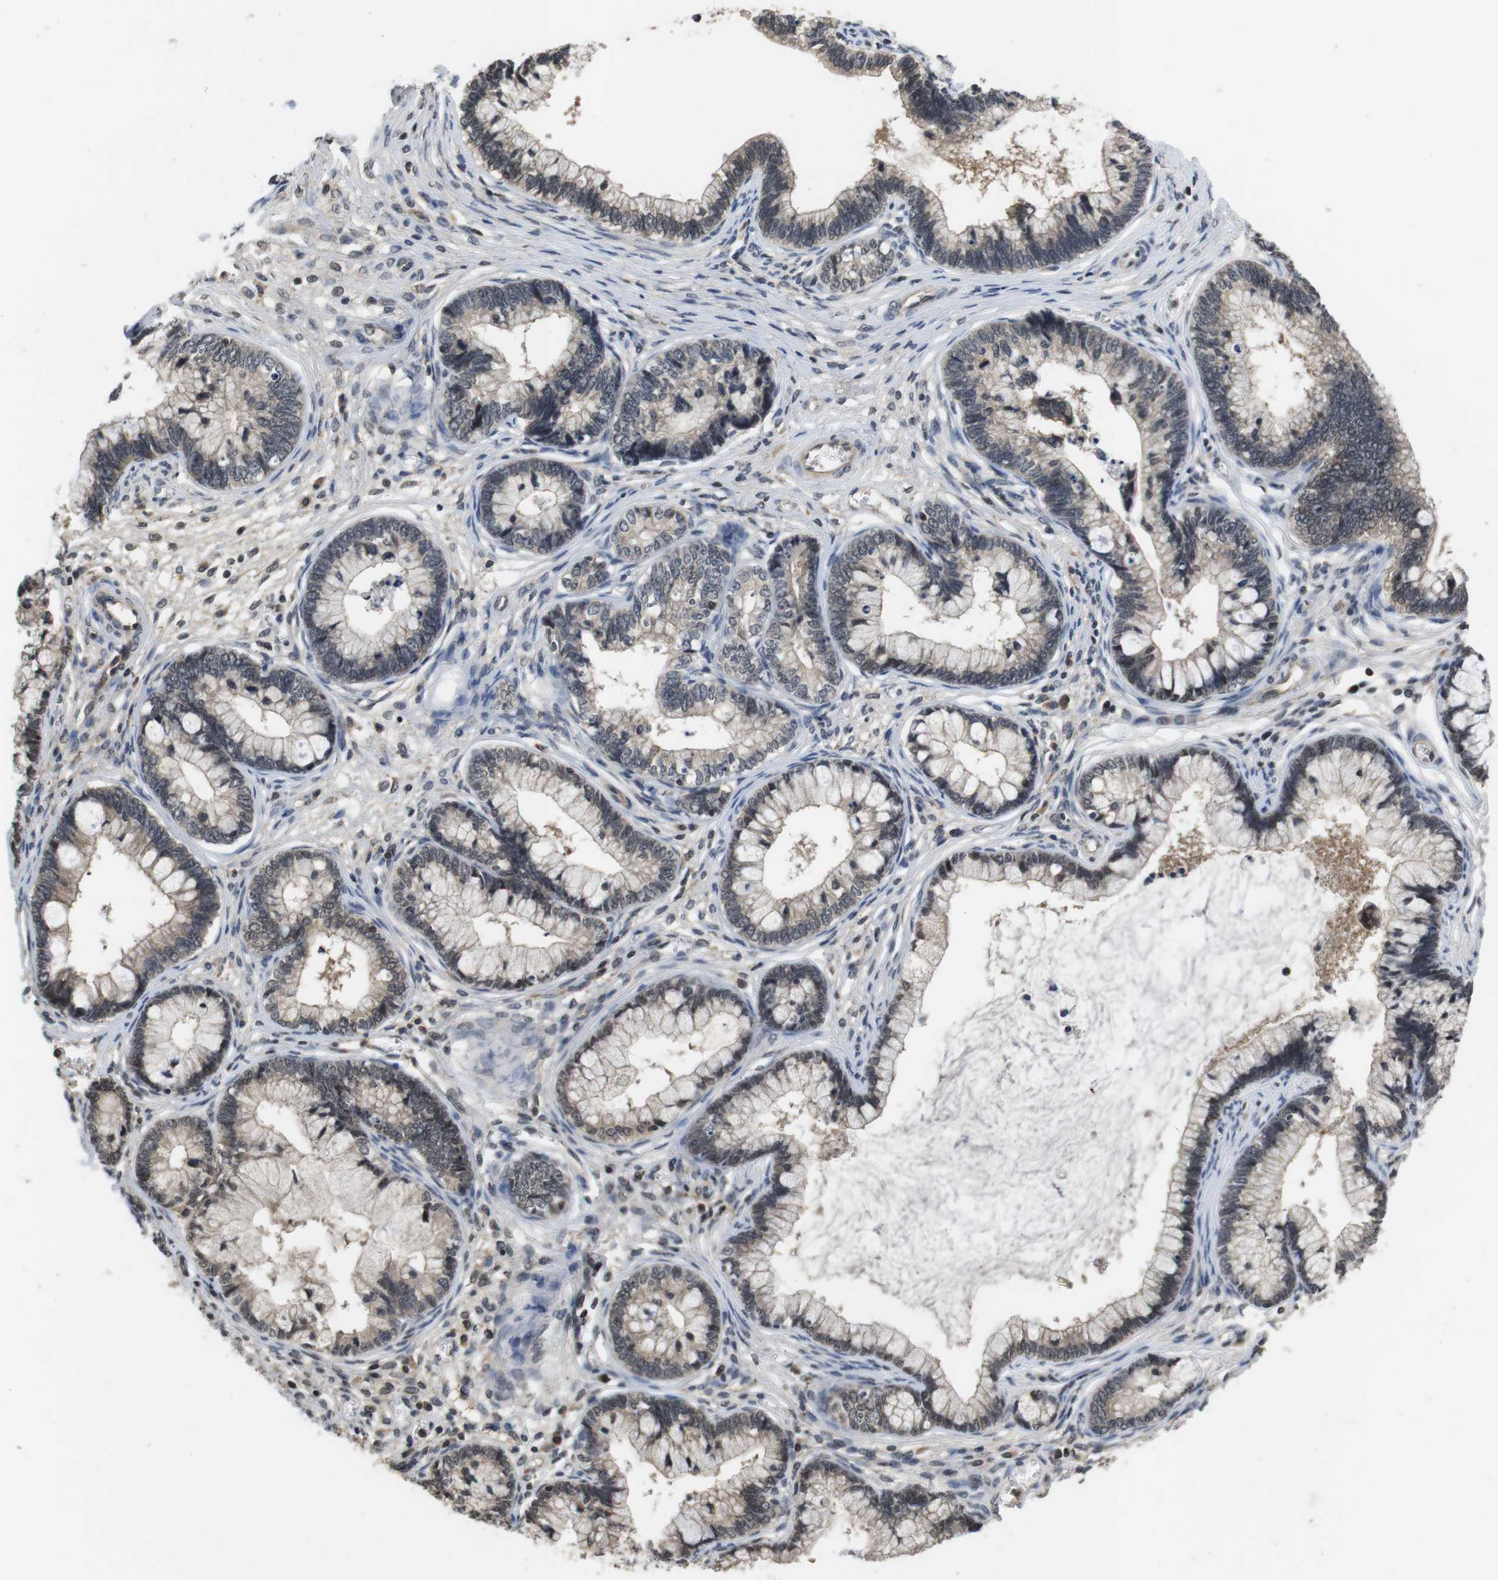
{"staining": {"intensity": "weak", "quantity": "<25%", "location": "cytoplasmic/membranous"}, "tissue": "cervical cancer", "cell_type": "Tumor cells", "image_type": "cancer", "snomed": [{"axis": "morphology", "description": "Adenocarcinoma, NOS"}, {"axis": "topography", "description": "Cervix"}], "caption": "The immunohistochemistry histopathology image has no significant expression in tumor cells of cervical adenocarcinoma tissue.", "gene": "FADD", "patient": {"sex": "female", "age": 44}}